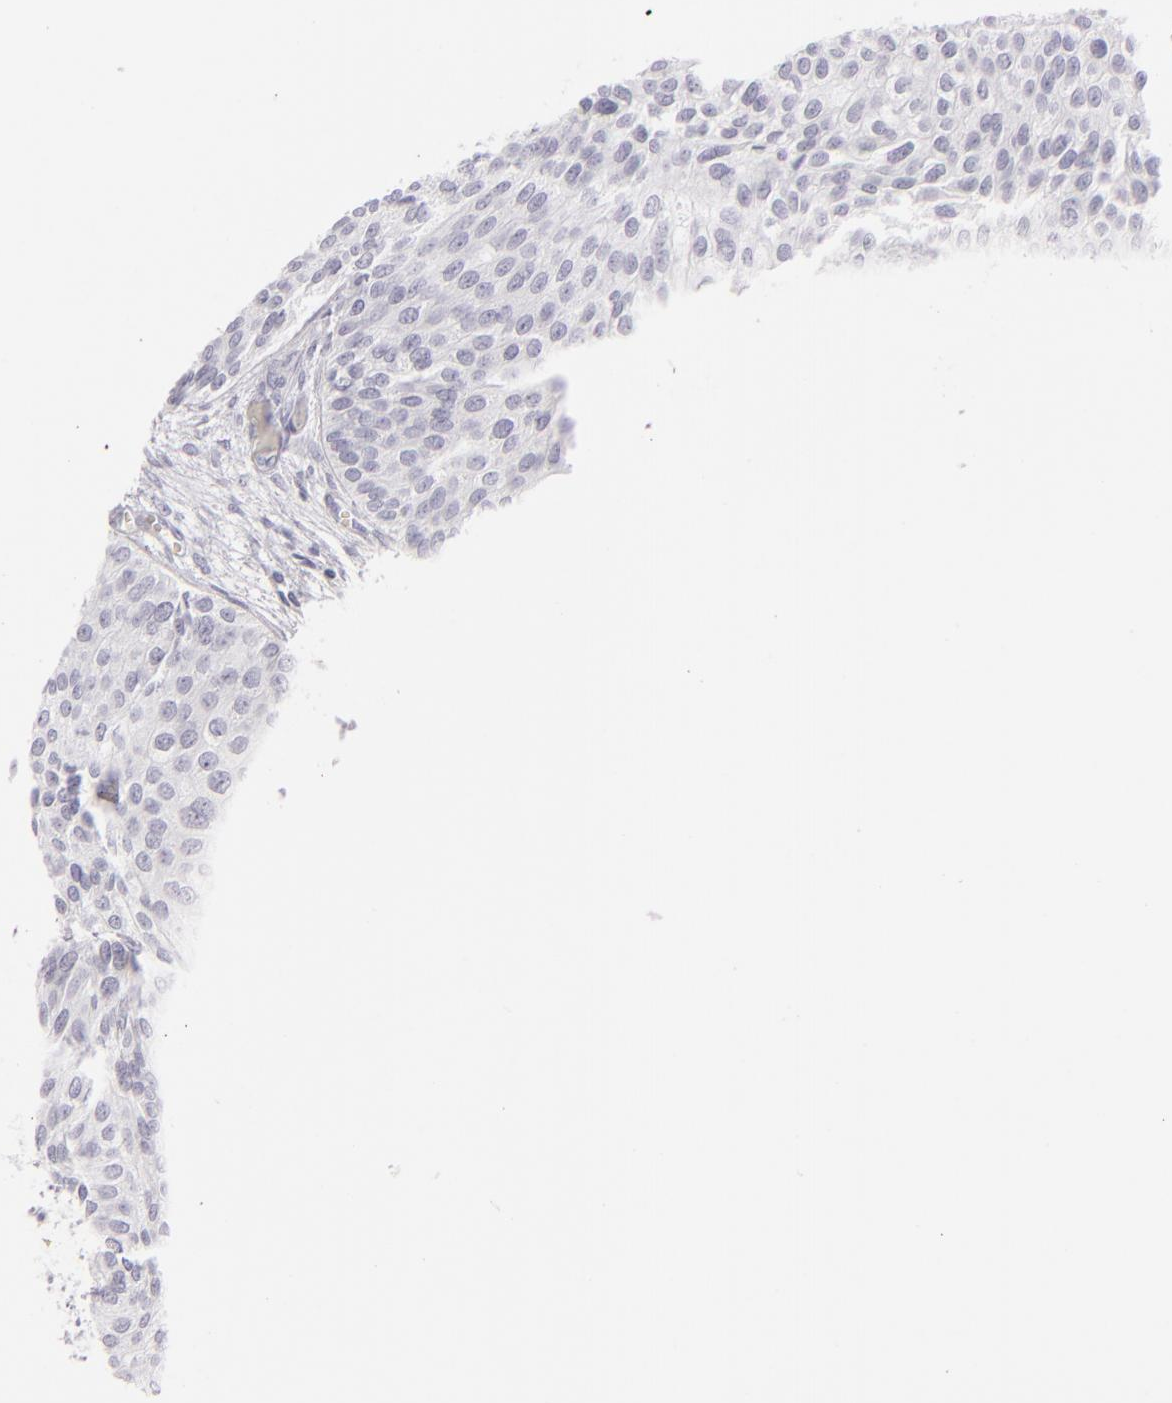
{"staining": {"intensity": "negative", "quantity": "none", "location": "none"}, "tissue": "urothelial cancer", "cell_type": "Tumor cells", "image_type": "cancer", "snomed": [{"axis": "morphology", "description": "Urothelial carcinoma, Low grade"}, {"axis": "topography", "description": "Urinary bladder"}], "caption": "Protein analysis of urothelial cancer shows no significant staining in tumor cells.", "gene": "CDX2", "patient": {"sex": "male", "age": 84}}